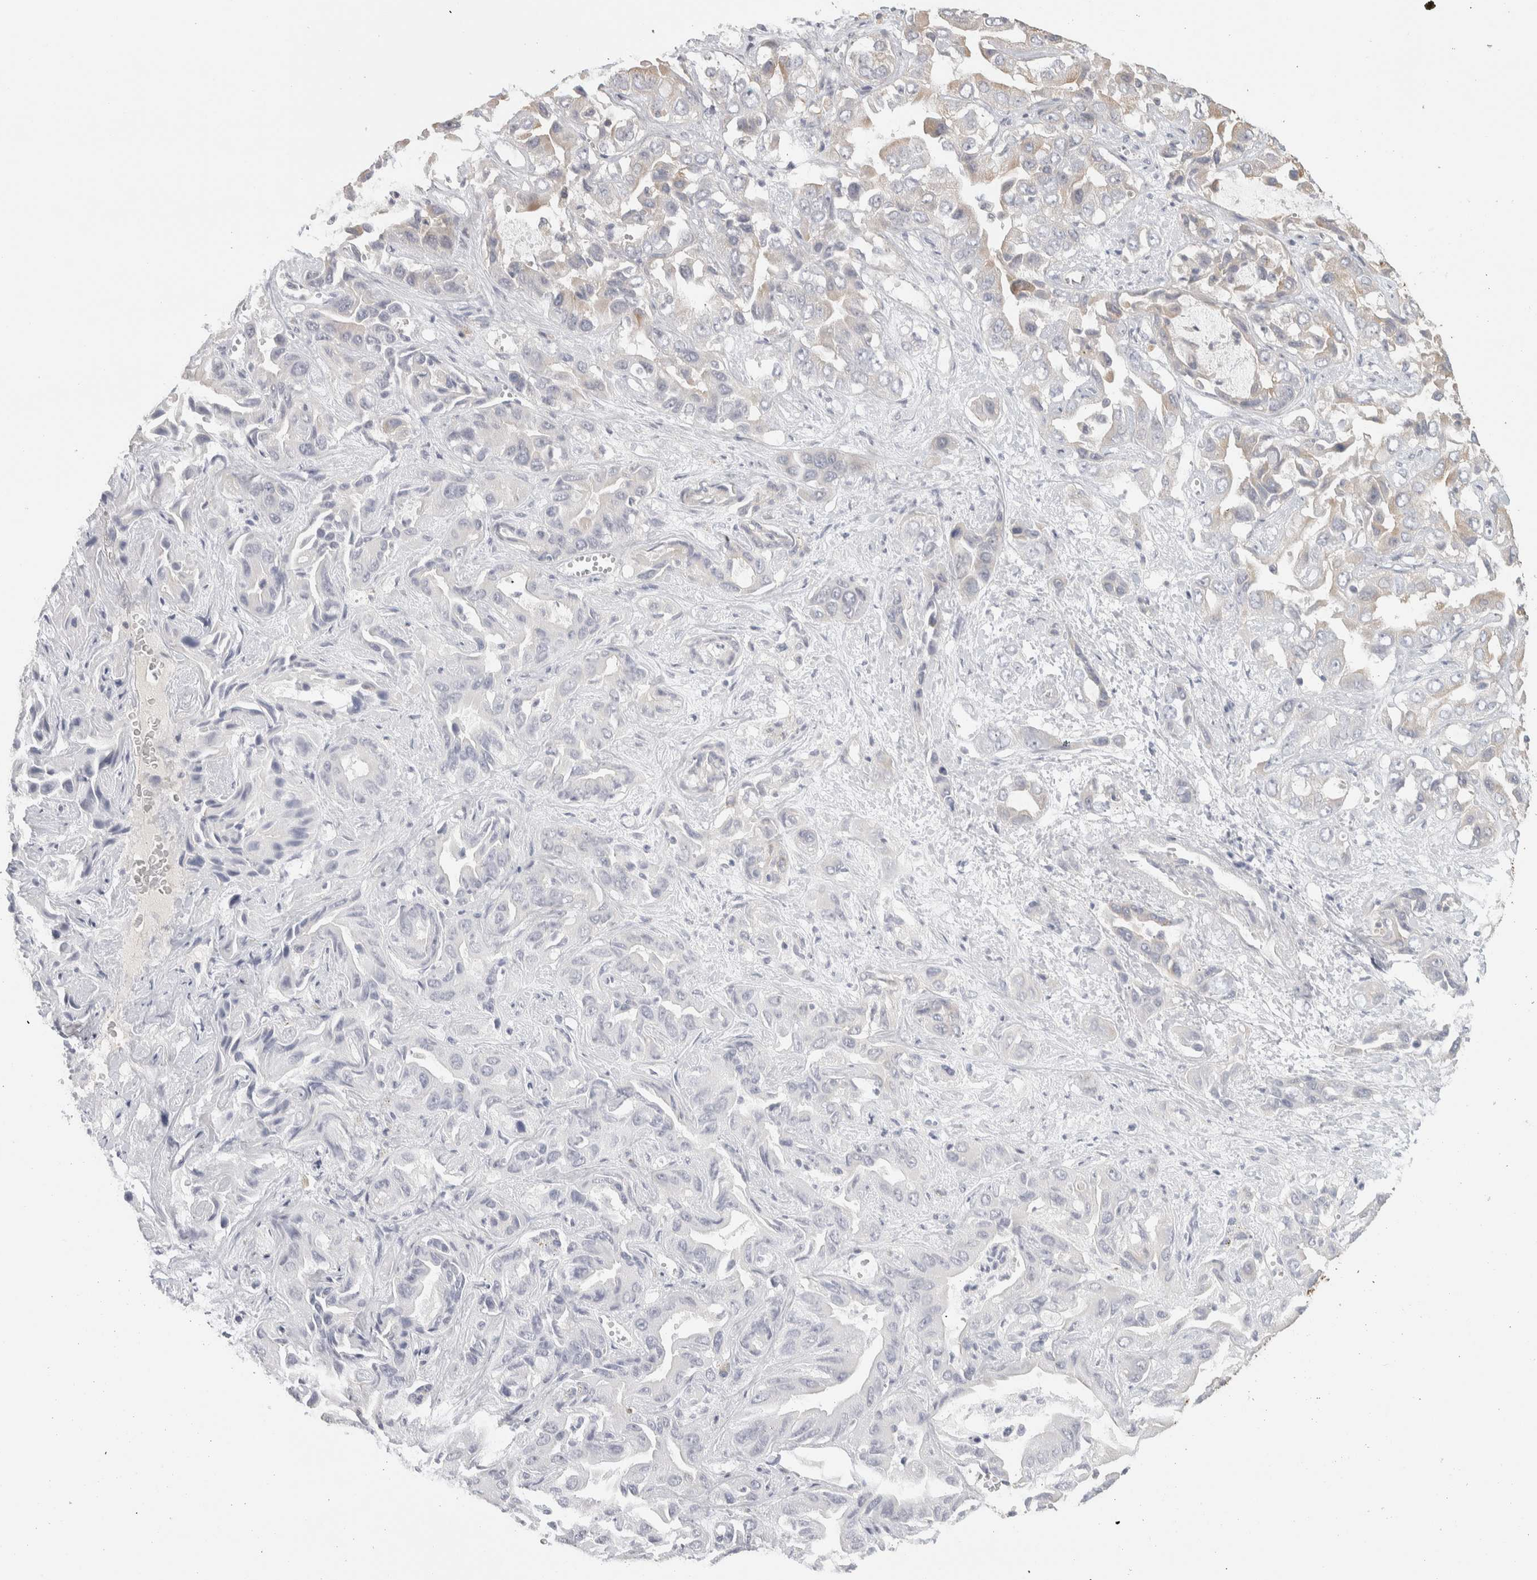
{"staining": {"intensity": "negative", "quantity": "none", "location": "none"}, "tissue": "liver cancer", "cell_type": "Tumor cells", "image_type": "cancer", "snomed": [{"axis": "morphology", "description": "Cholangiocarcinoma"}, {"axis": "topography", "description": "Liver"}], "caption": "The photomicrograph shows no staining of tumor cells in liver cancer. The staining is performed using DAB brown chromogen with nuclei counter-stained in using hematoxylin.", "gene": "DCXR", "patient": {"sex": "female", "age": 52}}